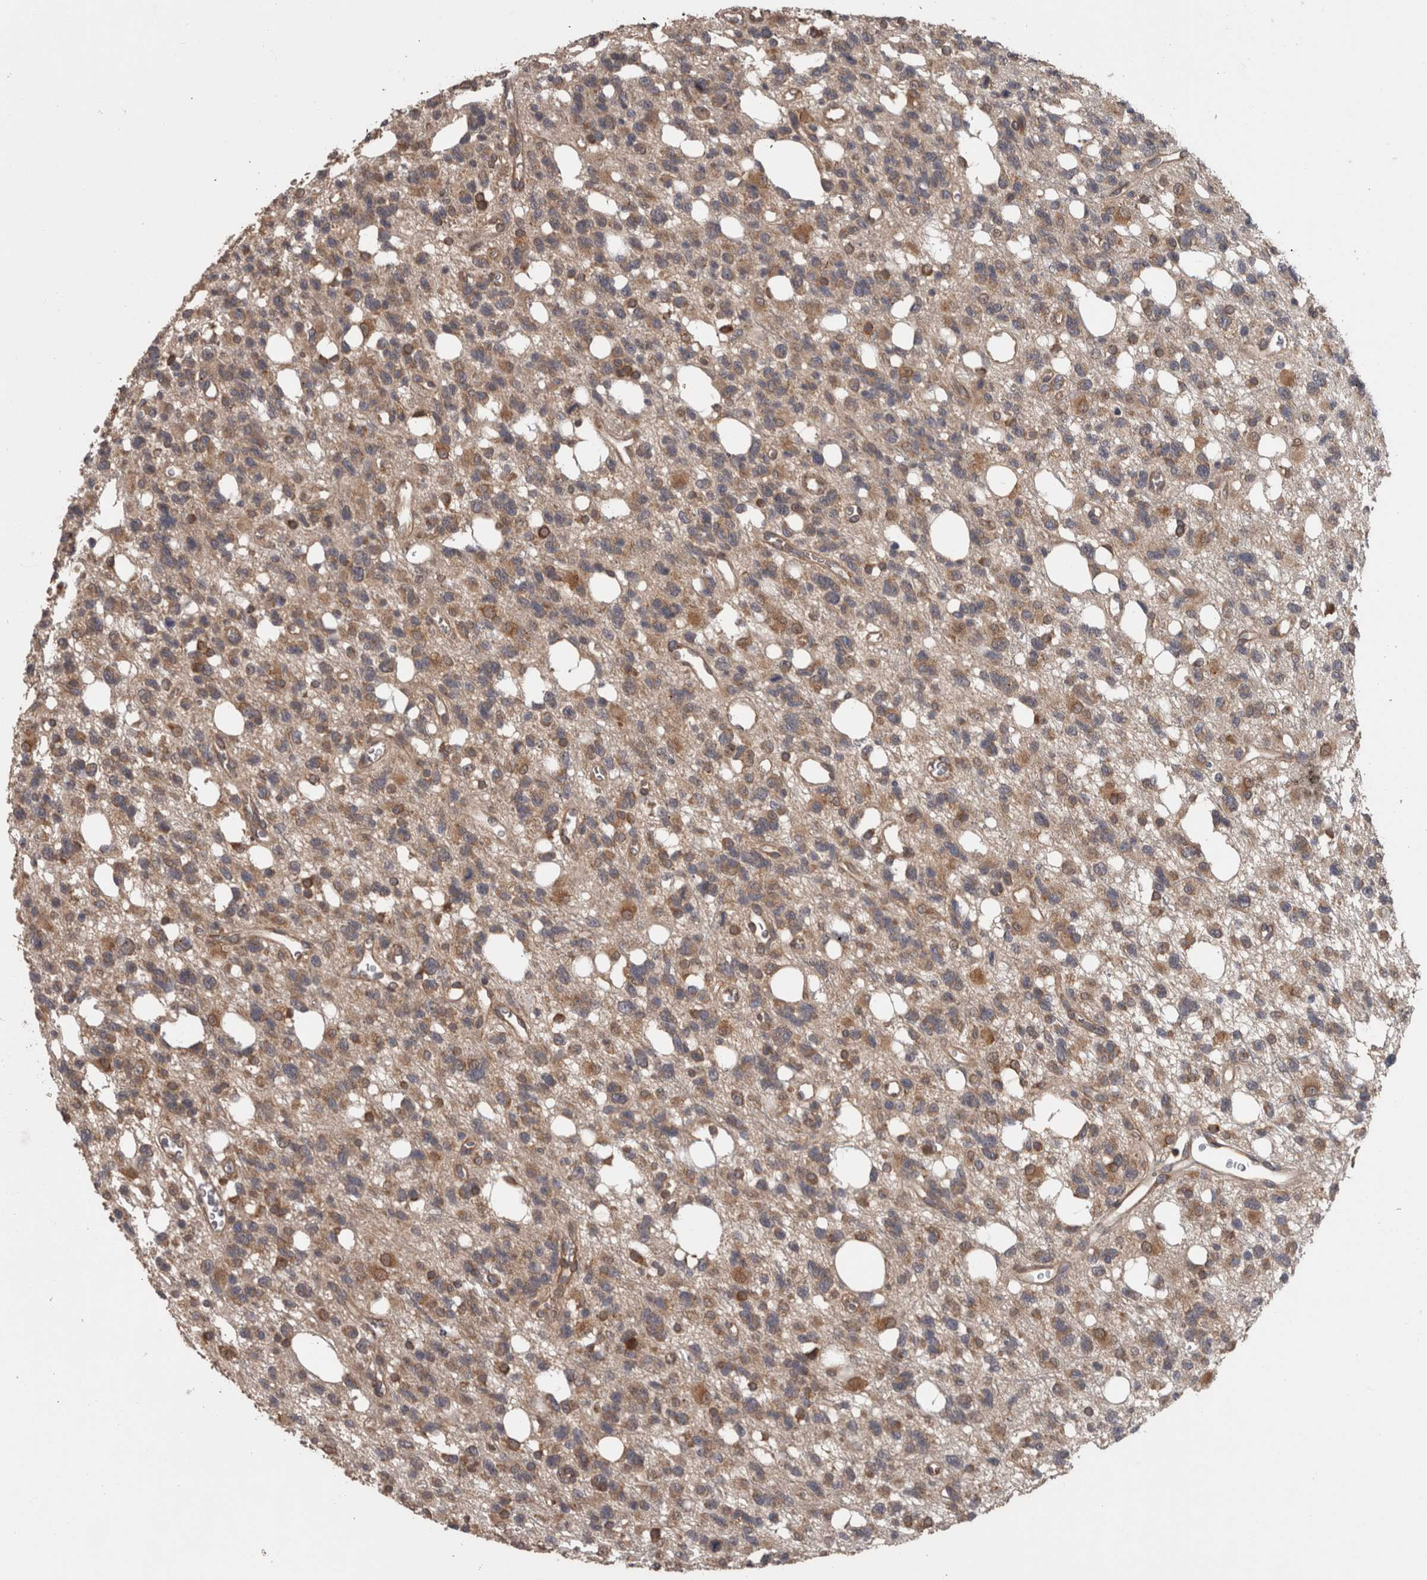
{"staining": {"intensity": "weak", "quantity": ">75%", "location": "cytoplasmic/membranous"}, "tissue": "glioma", "cell_type": "Tumor cells", "image_type": "cancer", "snomed": [{"axis": "morphology", "description": "Glioma, malignant, High grade"}, {"axis": "topography", "description": "Brain"}], "caption": "About >75% of tumor cells in human glioma display weak cytoplasmic/membranous protein expression as visualized by brown immunohistochemical staining.", "gene": "MICU3", "patient": {"sex": "female", "age": 62}}